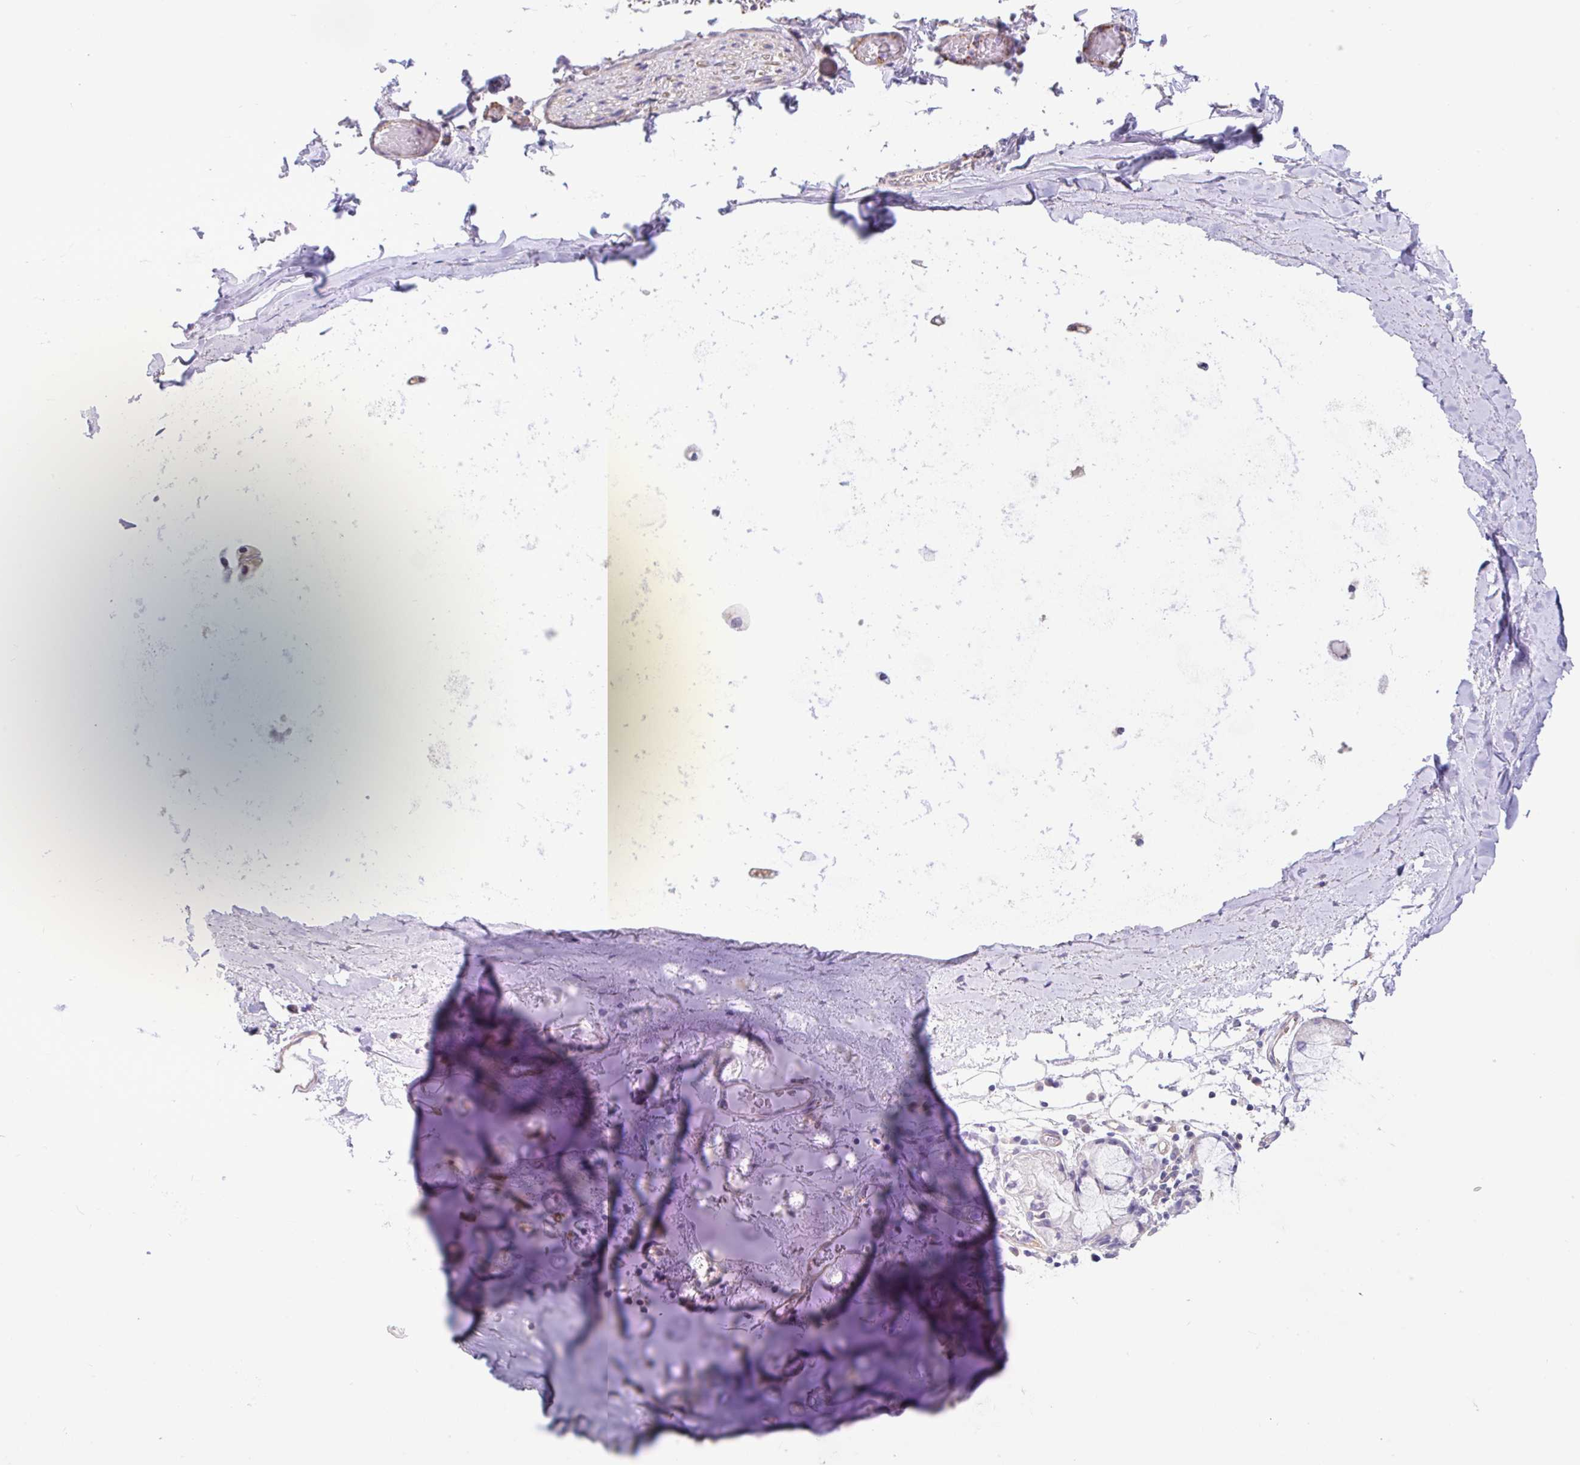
{"staining": {"intensity": "negative", "quantity": "none", "location": "none"}, "tissue": "adipose tissue", "cell_type": "Adipocytes", "image_type": "normal", "snomed": [{"axis": "morphology", "description": "Normal tissue, NOS"}, {"axis": "morphology", "description": "Degeneration, NOS"}, {"axis": "topography", "description": "Cartilage tissue"}, {"axis": "topography", "description": "Lung"}], "caption": "Immunohistochemistry (IHC) image of normal adipose tissue stained for a protein (brown), which exhibits no positivity in adipocytes.", "gene": "PLCD4", "patient": {"sex": "female", "age": 61}}